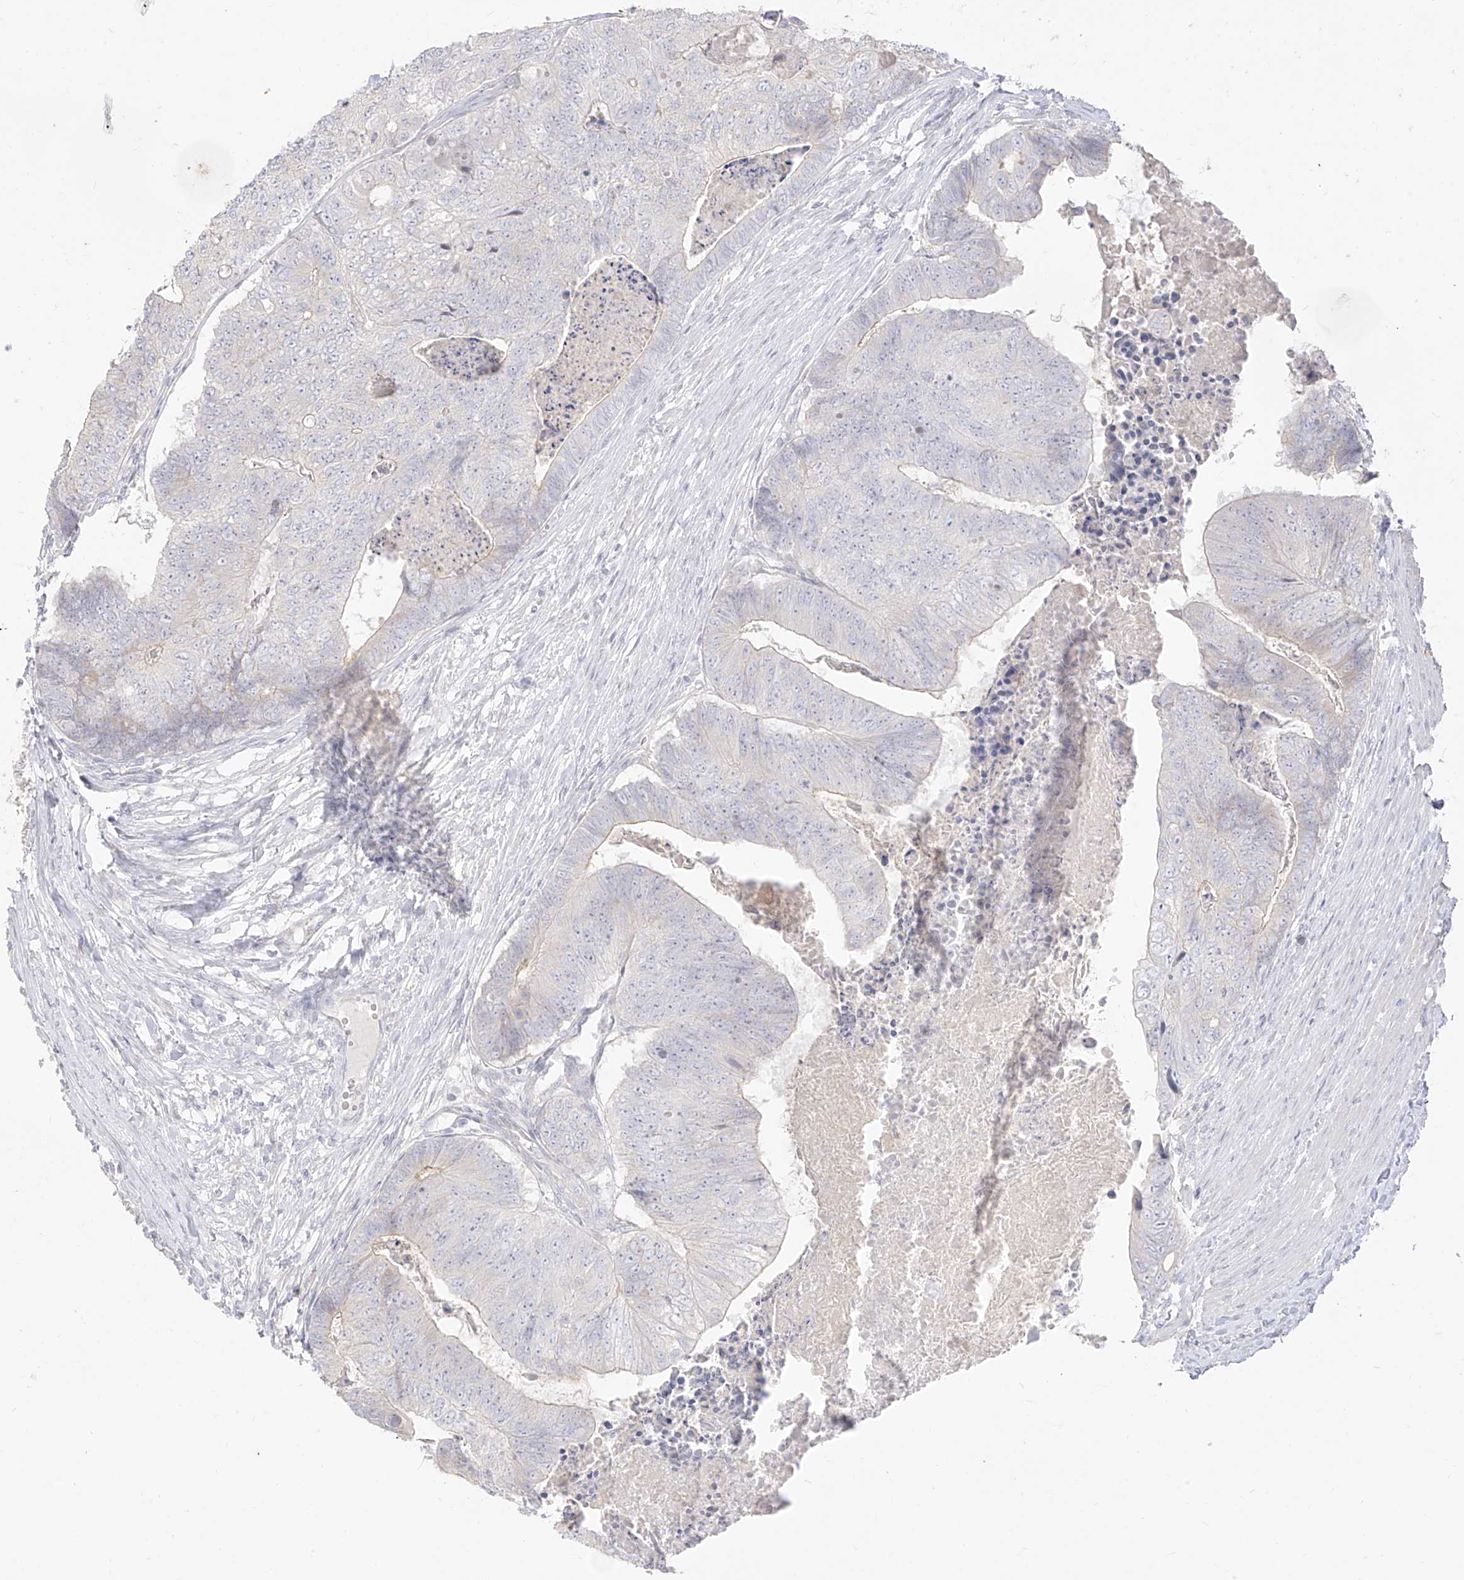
{"staining": {"intensity": "negative", "quantity": "none", "location": "none"}, "tissue": "colorectal cancer", "cell_type": "Tumor cells", "image_type": "cancer", "snomed": [{"axis": "morphology", "description": "Adenocarcinoma, NOS"}, {"axis": "topography", "description": "Colon"}], "caption": "Immunohistochemical staining of colorectal cancer shows no significant expression in tumor cells.", "gene": "ARHGEF40", "patient": {"sex": "female", "age": 67}}